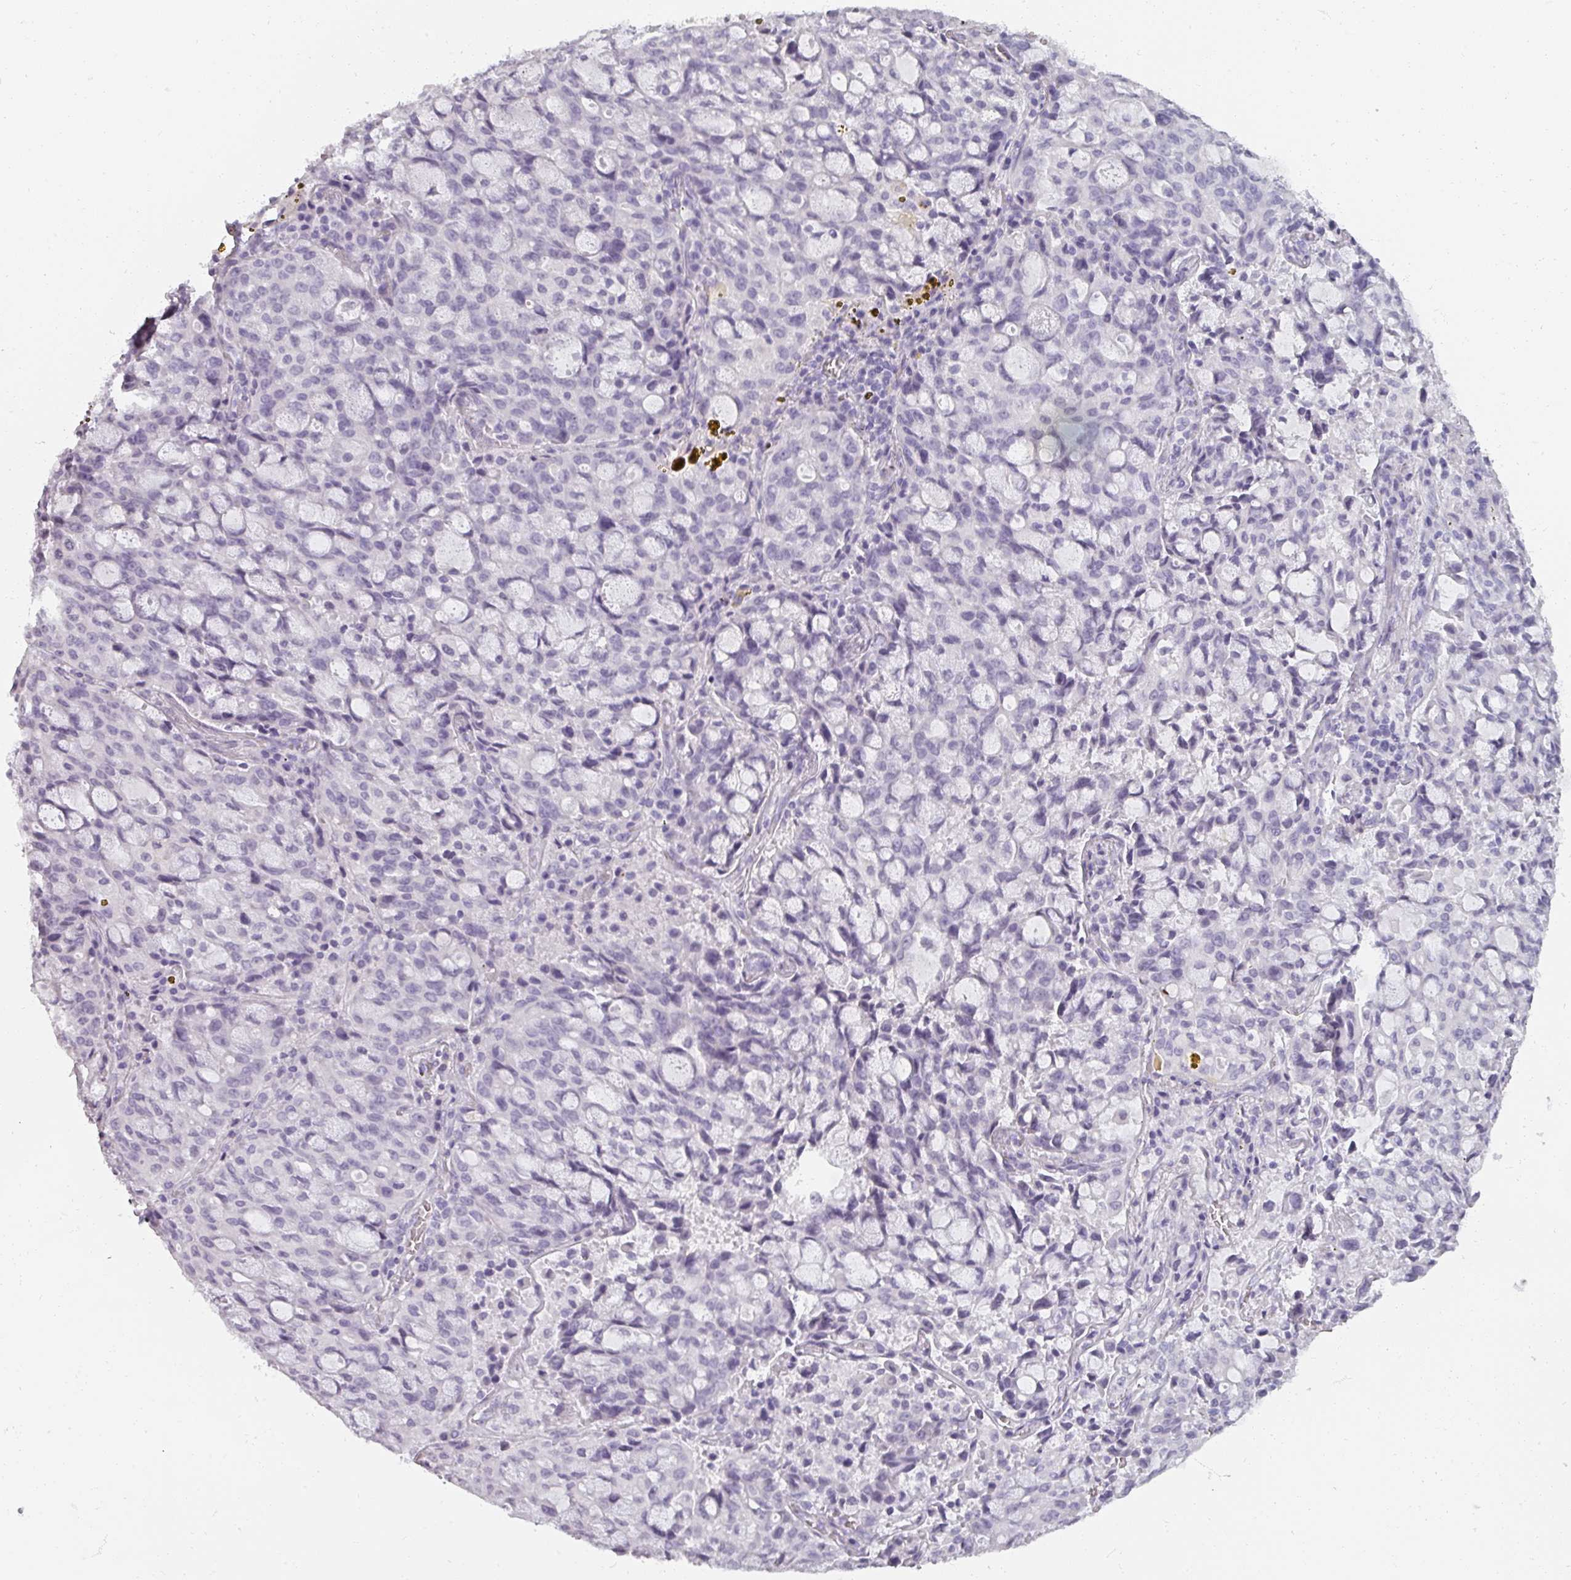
{"staining": {"intensity": "negative", "quantity": "none", "location": "none"}, "tissue": "lung cancer", "cell_type": "Tumor cells", "image_type": "cancer", "snomed": [{"axis": "morphology", "description": "Adenocarcinoma, NOS"}, {"axis": "topography", "description": "Lung"}], "caption": "DAB immunohistochemical staining of lung adenocarcinoma demonstrates no significant positivity in tumor cells.", "gene": "REG3G", "patient": {"sex": "female", "age": 44}}